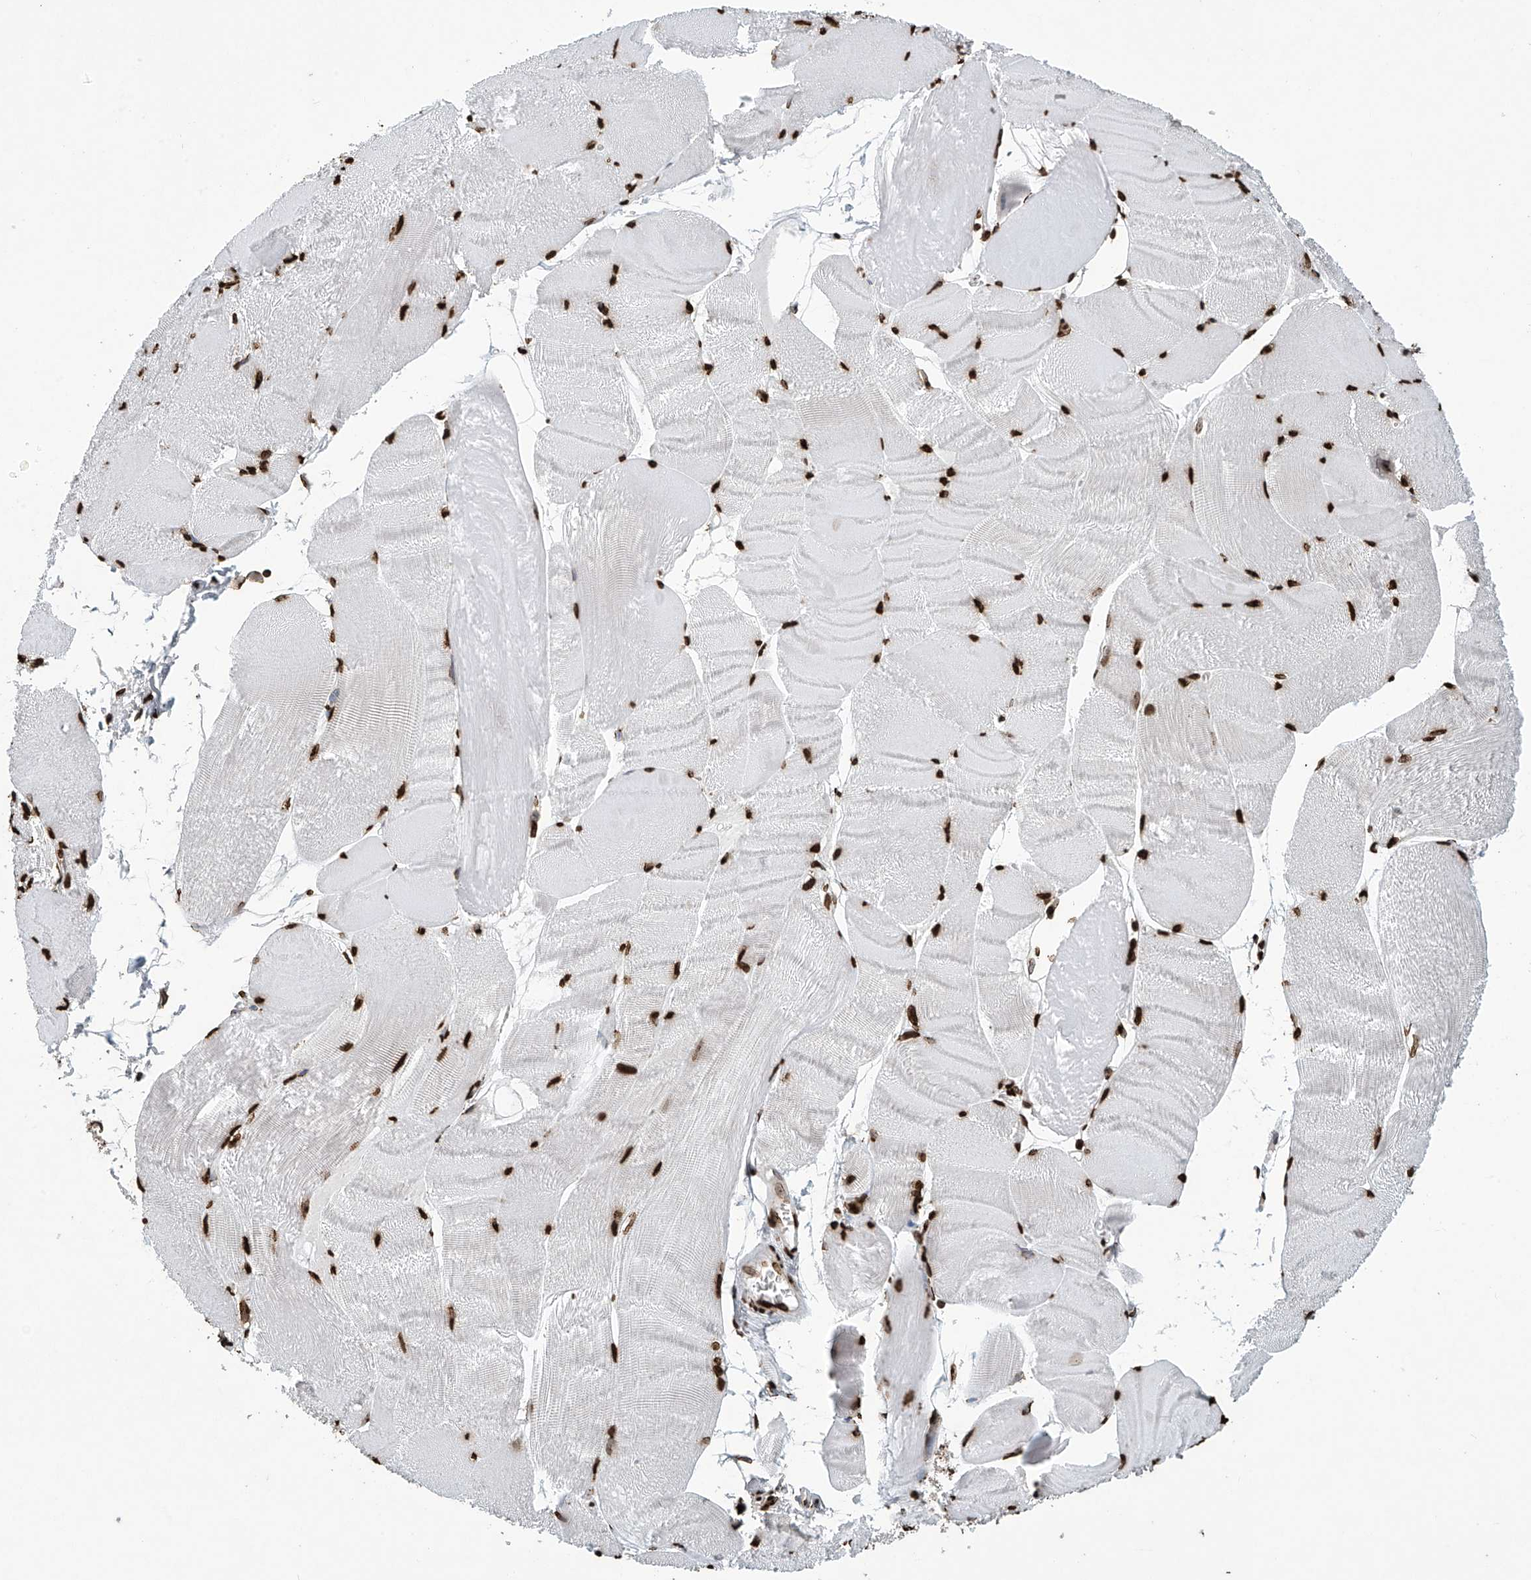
{"staining": {"intensity": "strong", "quantity": ">75%", "location": "nuclear"}, "tissue": "skeletal muscle", "cell_type": "Myocytes", "image_type": "normal", "snomed": [{"axis": "morphology", "description": "Normal tissue, NOS"}, {"axis": "morphology", "description": "Basal cell carcinoma"}, {"axis": "topography", "description": "Skeletal muscle"}], "caption": "An immunohistochemistry (IHC) image of normal tissue is shown. Protein staining in brown shows strong nuclear positivity in skeletal muscle within myocytes. The protein of interest is stained brown, and the nuclei are stained in blue (DAB (3,3'-diaminobenzidine) IHC with brightfield microscopy, high magnification).", "gene": "H3", "patient": {"sex": "female", "age": 64}}